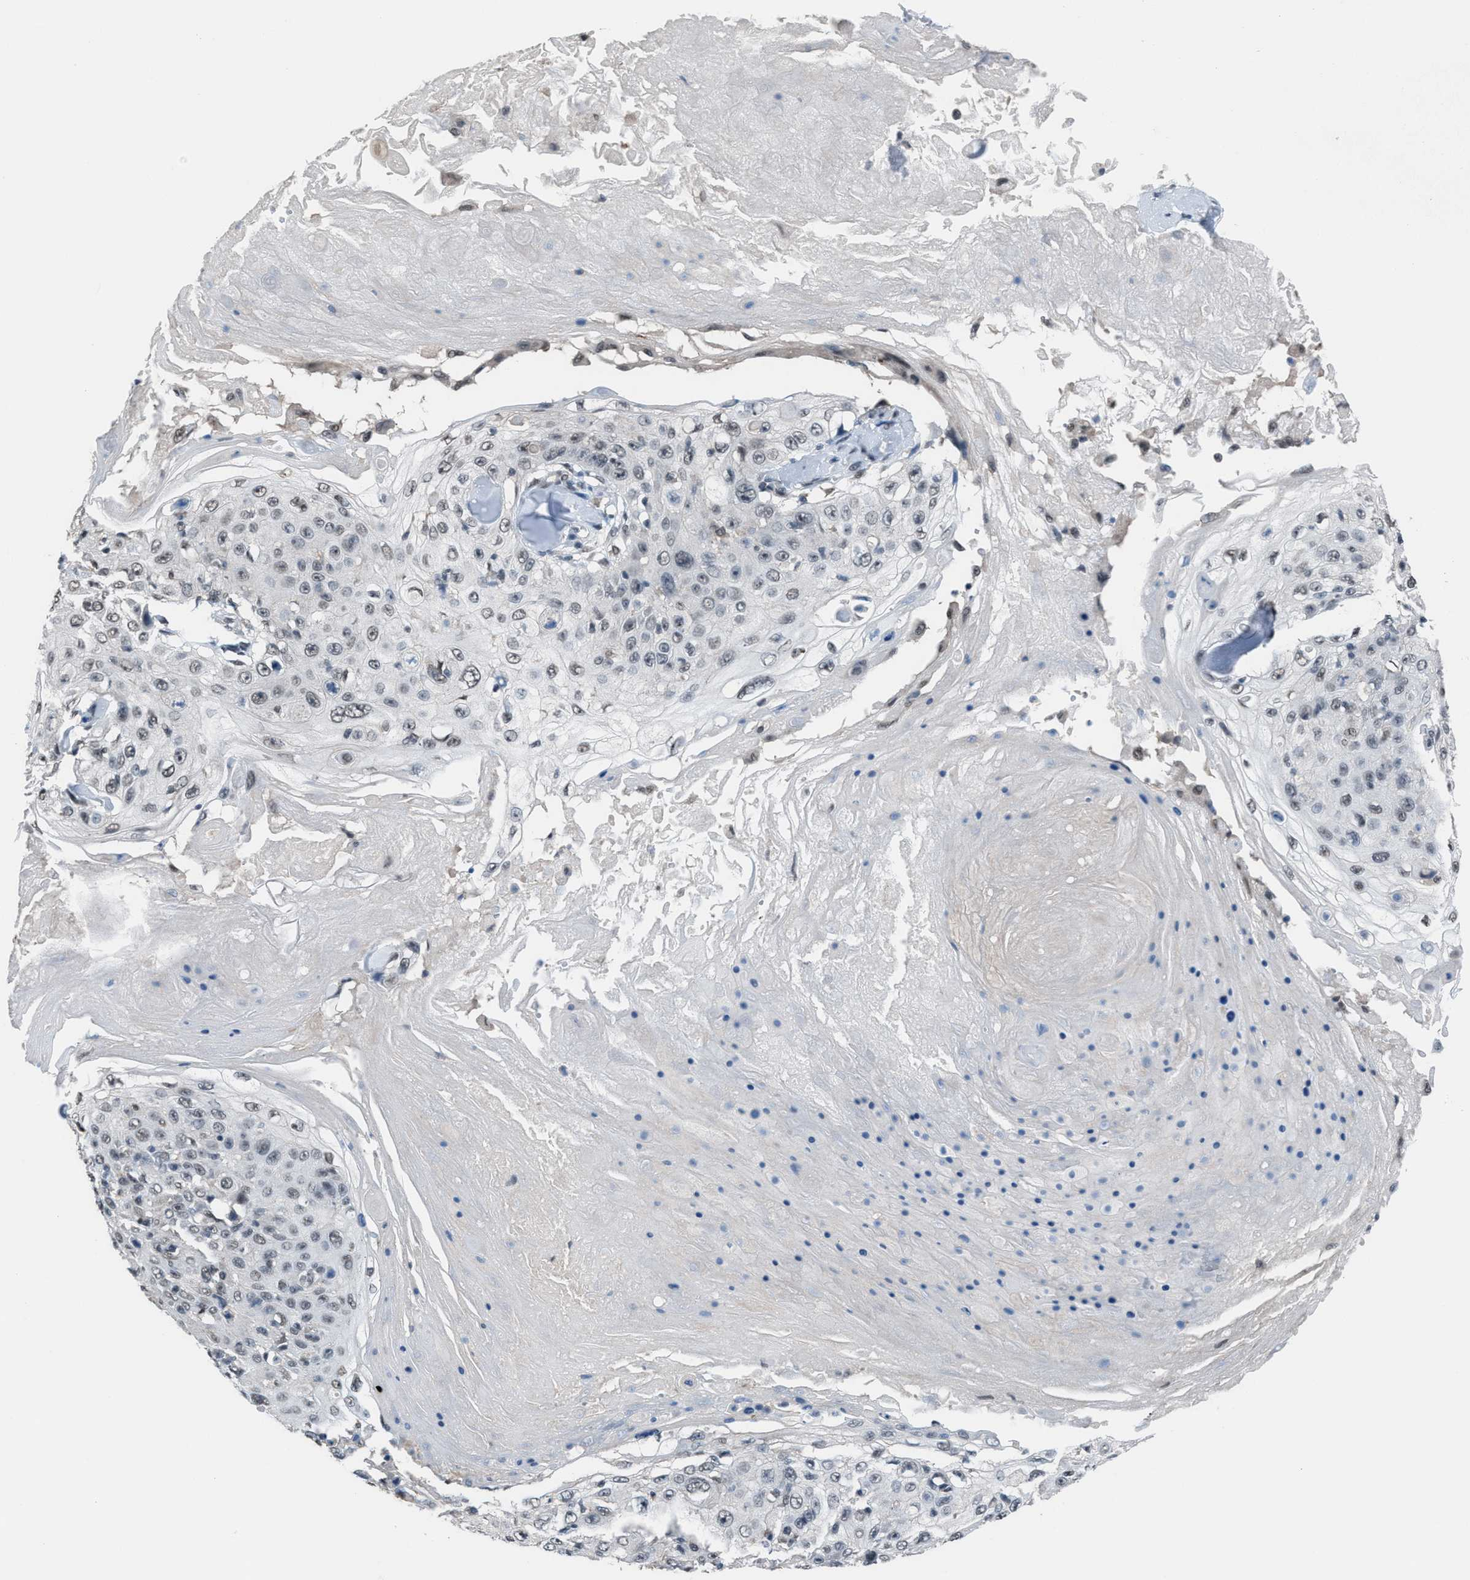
{"staining": {"intensity": "weak", "quantity": "25%-75%", "location": "nuclear"}, "tissue": "skin cancer", "cell_type": "Tumor cells", "image_type": "cancer", "snomed": [{"axis": "morphology", "description": "Squamous cell carcinoma, NOS"}, {"axis": "topography", "description": "Skin"}], "caption": "Immunohistochemistry (IHC) image of human skin cancer stained for a protein (brown), which demonstrates low levels of weak nuclear positivity in approximately 25%-75% of tumor cells.", "gene": "ZNF276", "patient": {"sex": "male", "age": 86}}